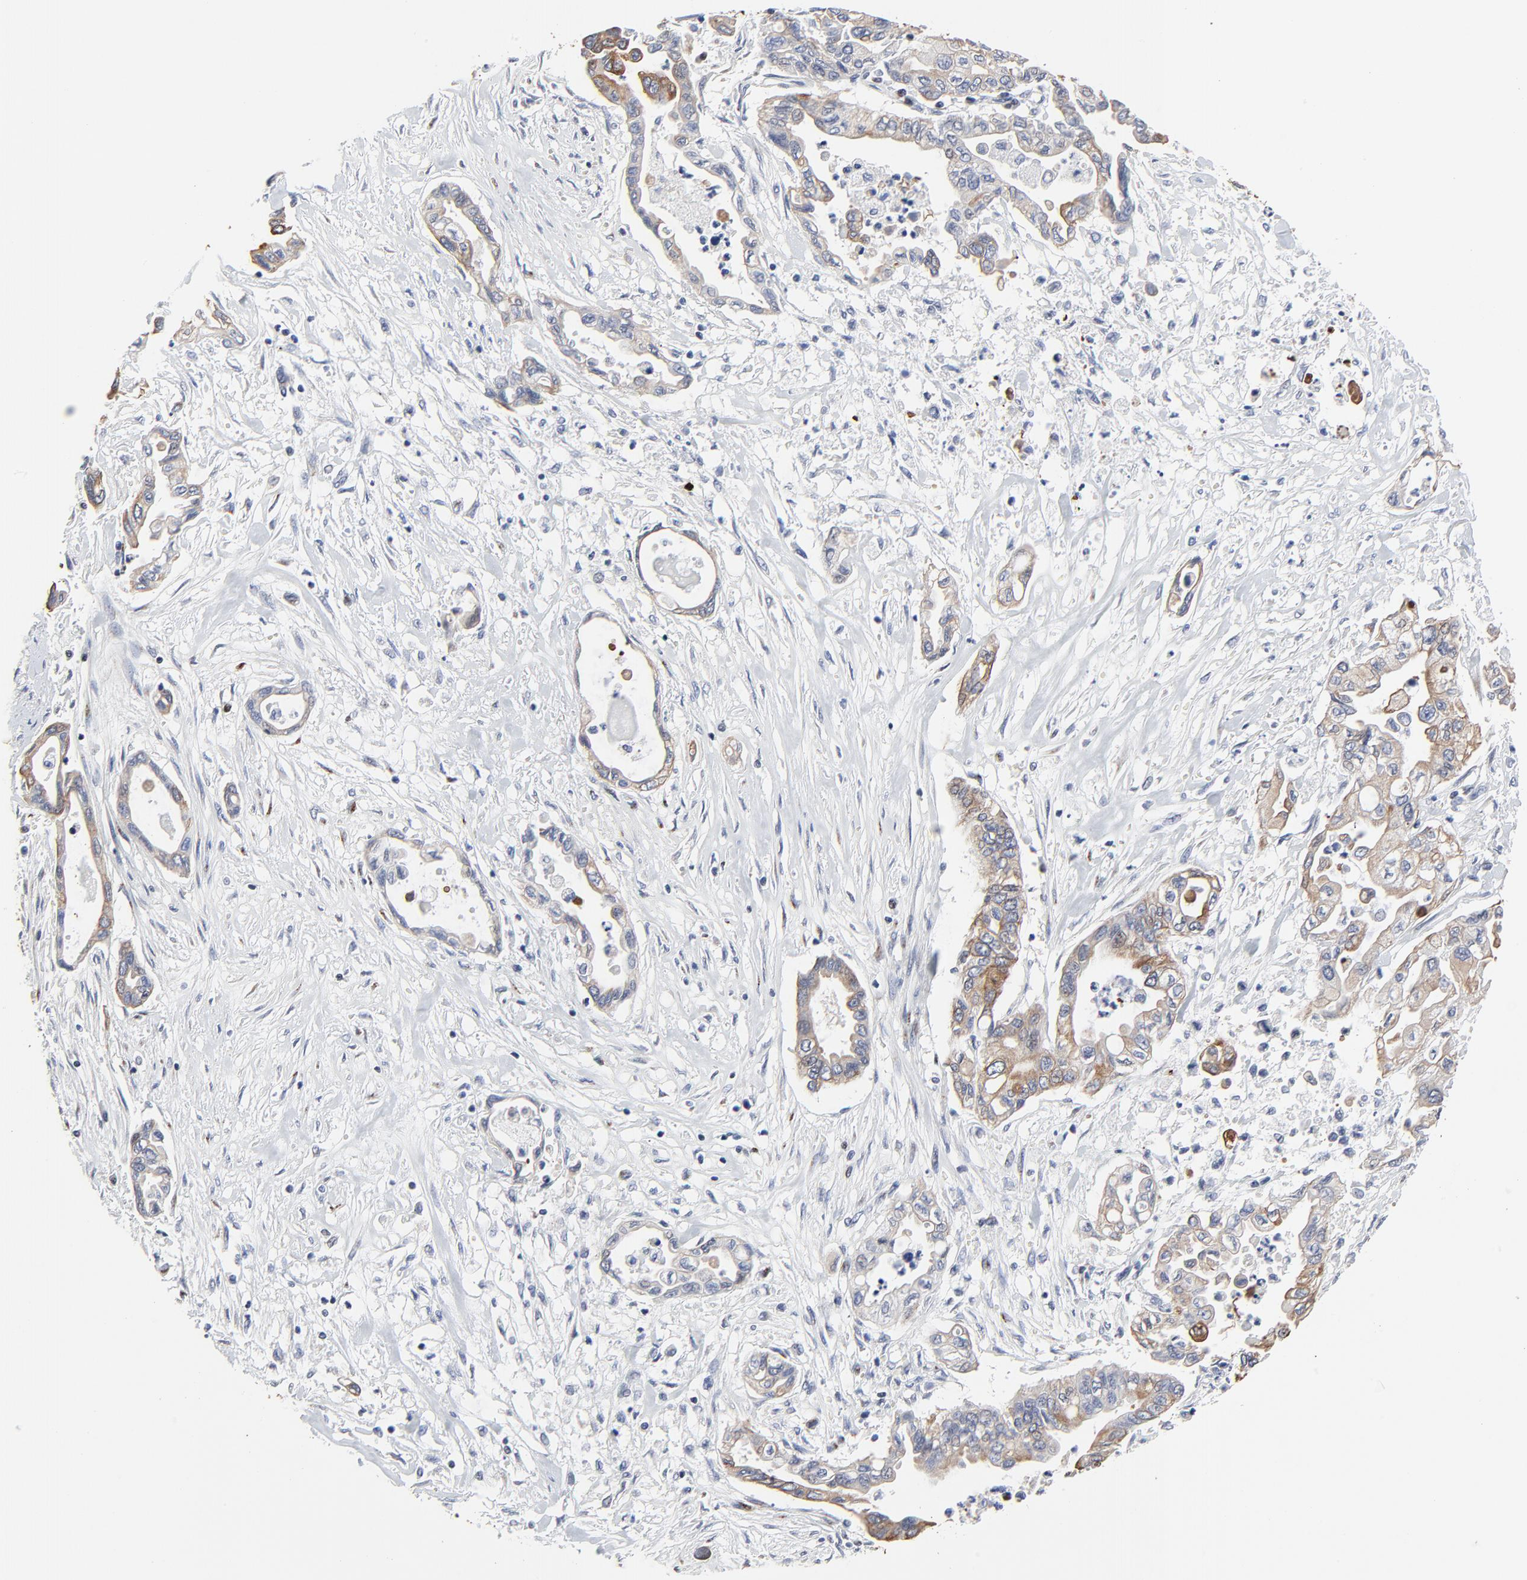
{"staining": {"intensity": "moderate", "quantity": "<25%", "location": "cytoplasmic/membranous"}, "tissue": "pancreatic cancer", "cell_type": "Tumor cells", "image_type": "cancer", "snomed": [{"axis": "morphology", "description": "Adenocarcinoma, NOS"}, {"axis": "topography", "description": "Pancreas"}], "caption": "This micrograph displays immunohistochemistry staining of pancreatic adenocarcinoma, with low moderate cytoplasmic/membranous expression in about <25% of tumor cells.", "gene": "LNX1", "patient": {"sex": "female", "age": 57}}